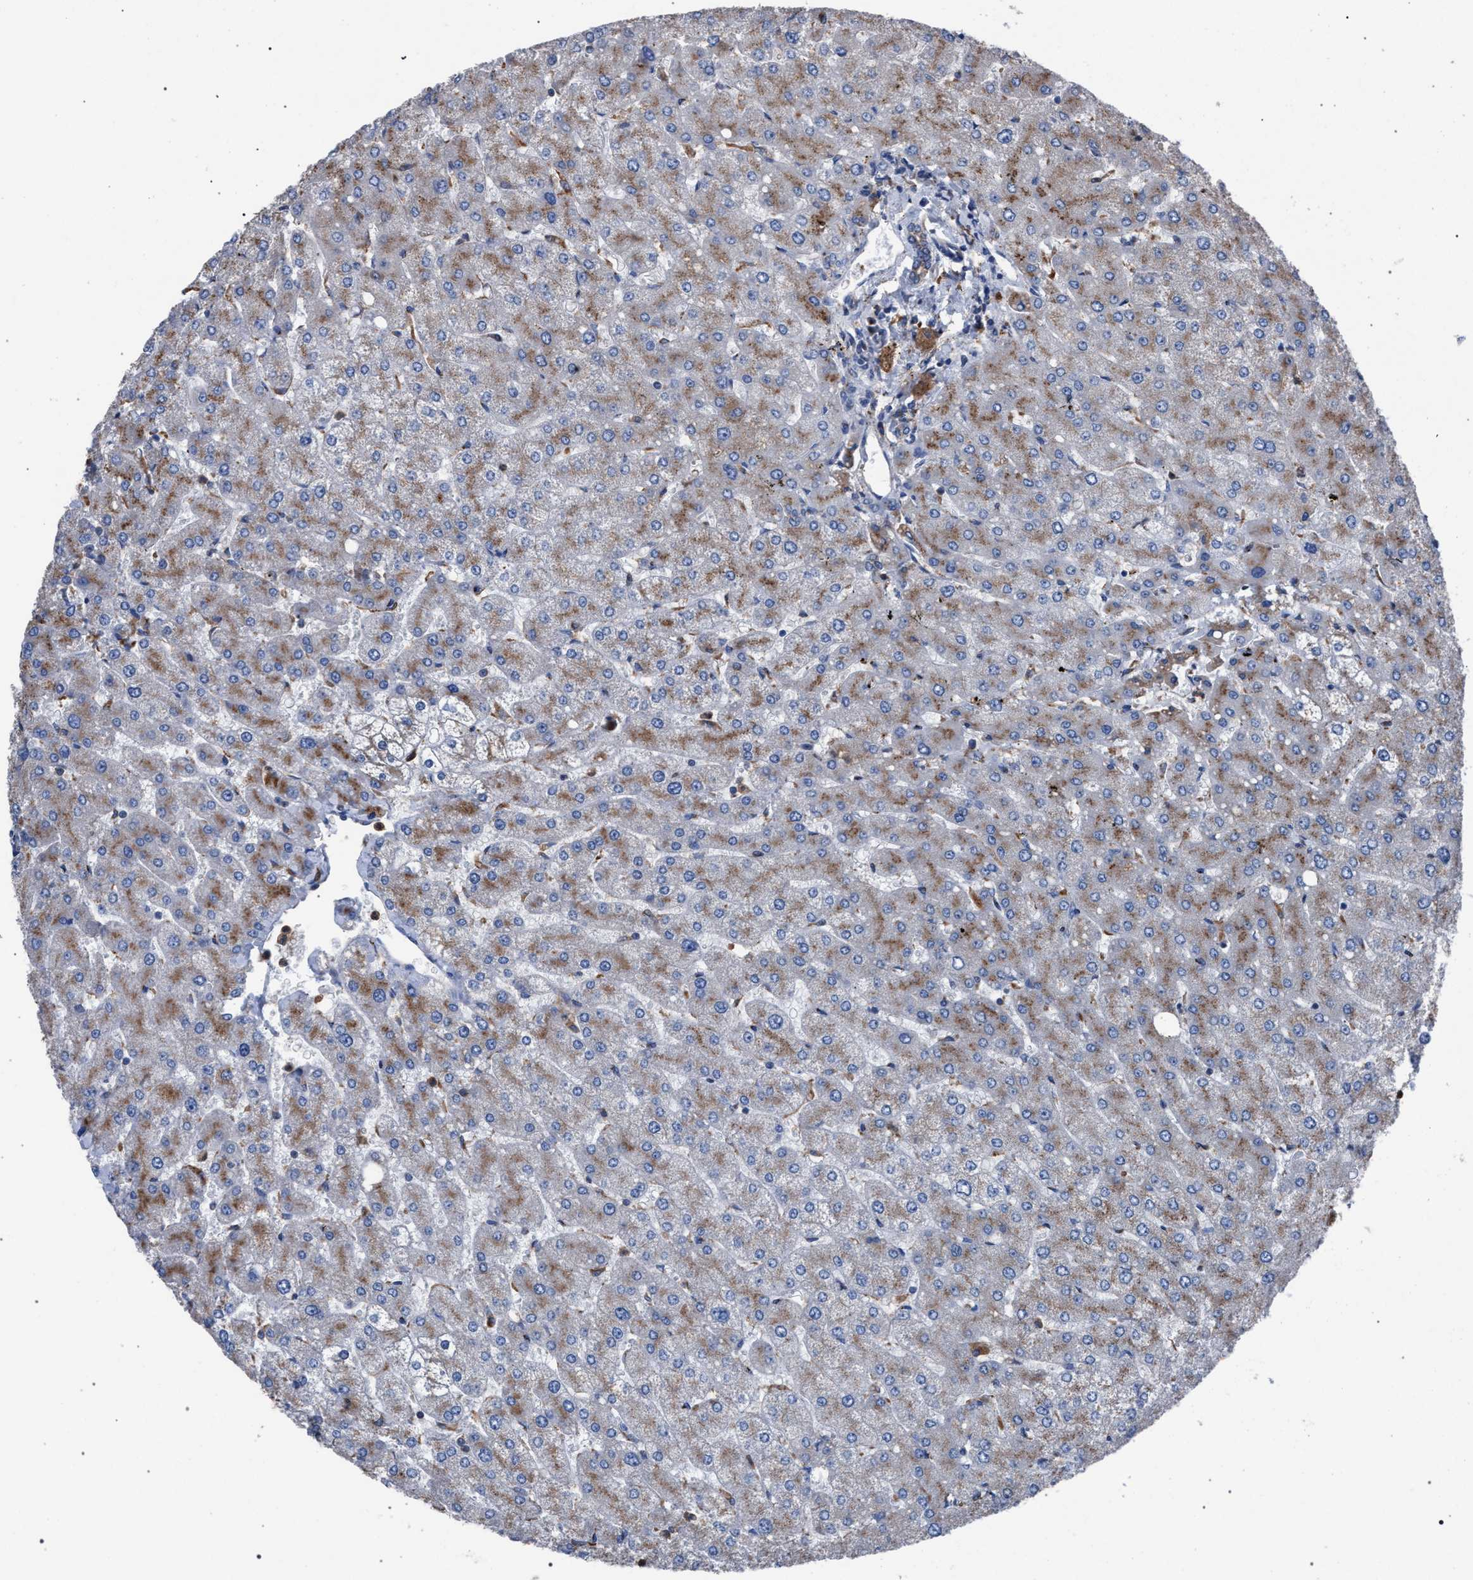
{"staining": {"intensity": "weak", "quantity": ">75%", "location": "cytoplasmic/membranous"}, "tissue": "liver", "cell_type": "Cholangiocytes", "image_type": "normal", "snomed": [{"axis": "morphology", "description": "Normal tissue, NOS"}, {"axis": "topography", "description": "Liver"}], "caption": "Protein expression analysis of unremarkable liver displays weak cytoplasmic/membranous expression in about >75% of cholangiocytes.", "gene": "ATP6V0A1", "patient": {"sex": "male", "age": 55}}